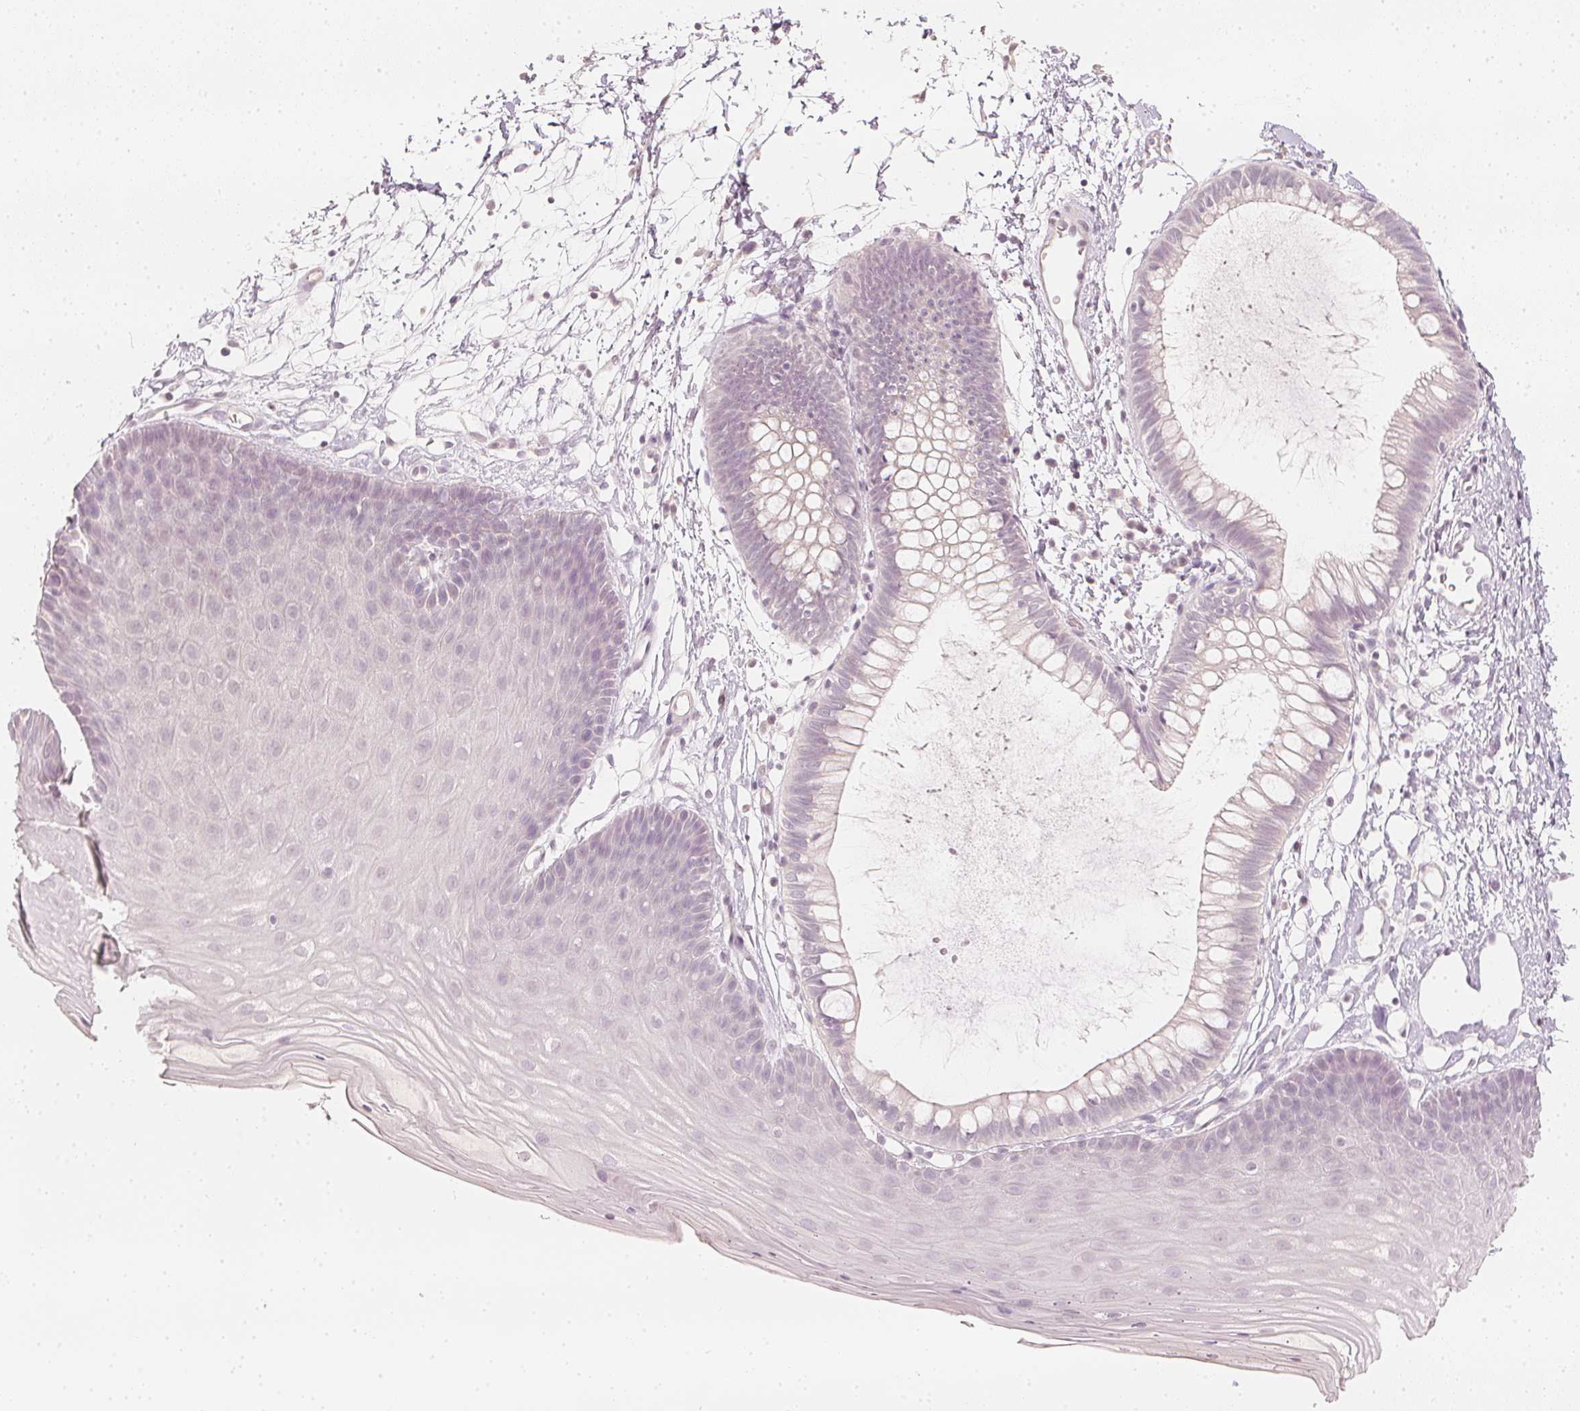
{"staining": {"intensity": "moderate", "quantity": "<25%", "location": "cytoplasmic/membranous"}, "tissue": "skin", "cell_type": "Epidermal cells", "image_type": "normal", "snomed": [{"axis": "morphology", "description": "Normal tissue, NOS"}, {"axis": "topography", "description": "Anal"}], "caption": "Moderate cytoplasmic/membranous staining is seen in approximately <25% of epidermal cells in unremarkable skin. (IHC, brightfield microscopy, high magnification).", "gene": "CALB1", "patient": {"sex": "male", "age": 53}}